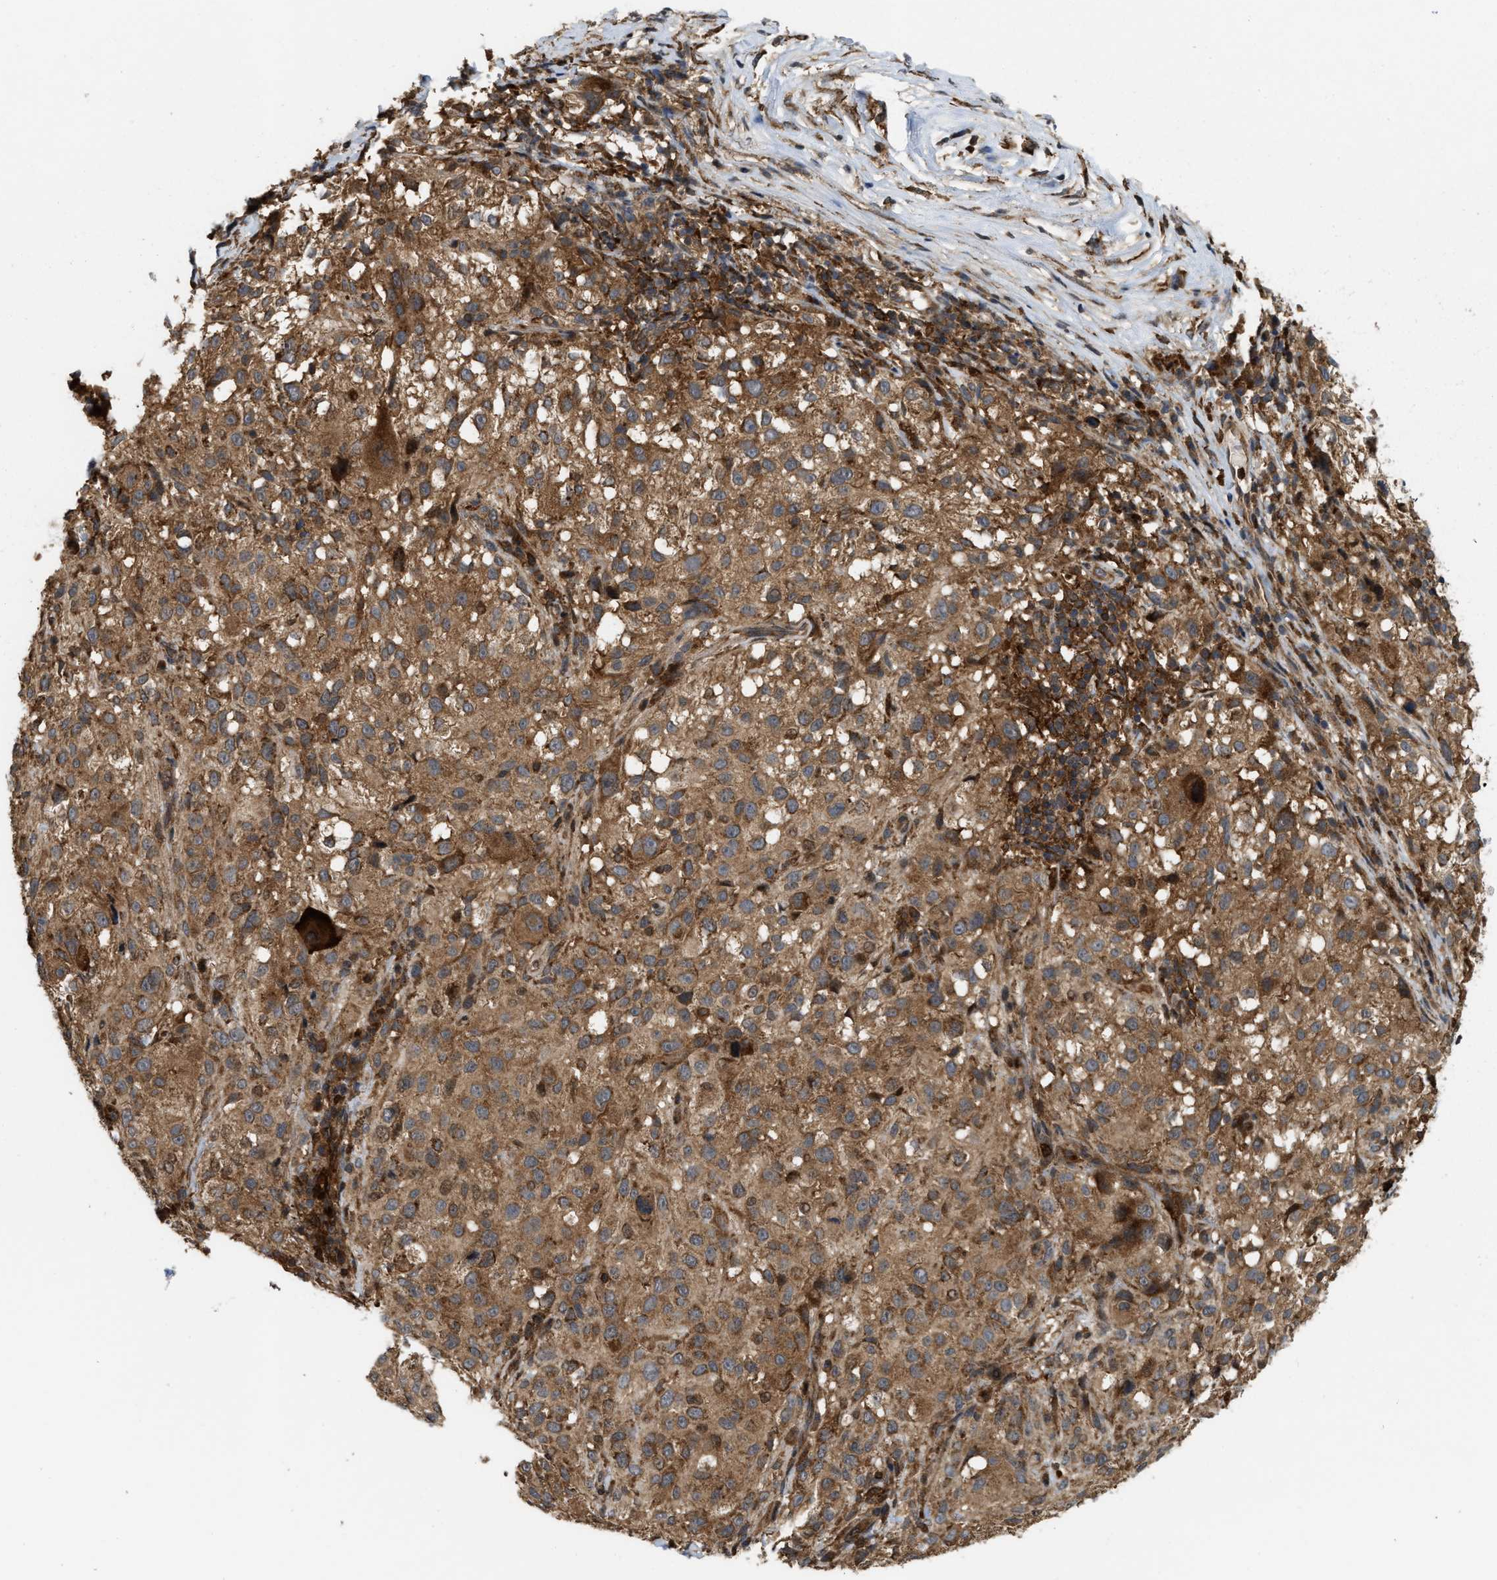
{"staining": {"intensity": "moderate", "quantity": ">75%", "location": "cytoplasmic/membranous"}, "tissue": "melanoma", "cell_type": "Tumor cells", "image_type": "cancer", "snomed": [{"axis": "morphology", "description": "Necrosis, NOS"}, {"axis": "morphology", "description": "Malignant melanoma, NOS"}, {"axis": "topography", "description": "Skin"}], "caption": "This image displays immunohistochemistry staining of malignant melanoma, with medium moderate cytoplasmic/membranous expression in approximately >75% of tumor cells.", "gene": "IQCE", "patient": {"sex": "female", "age": 87}}